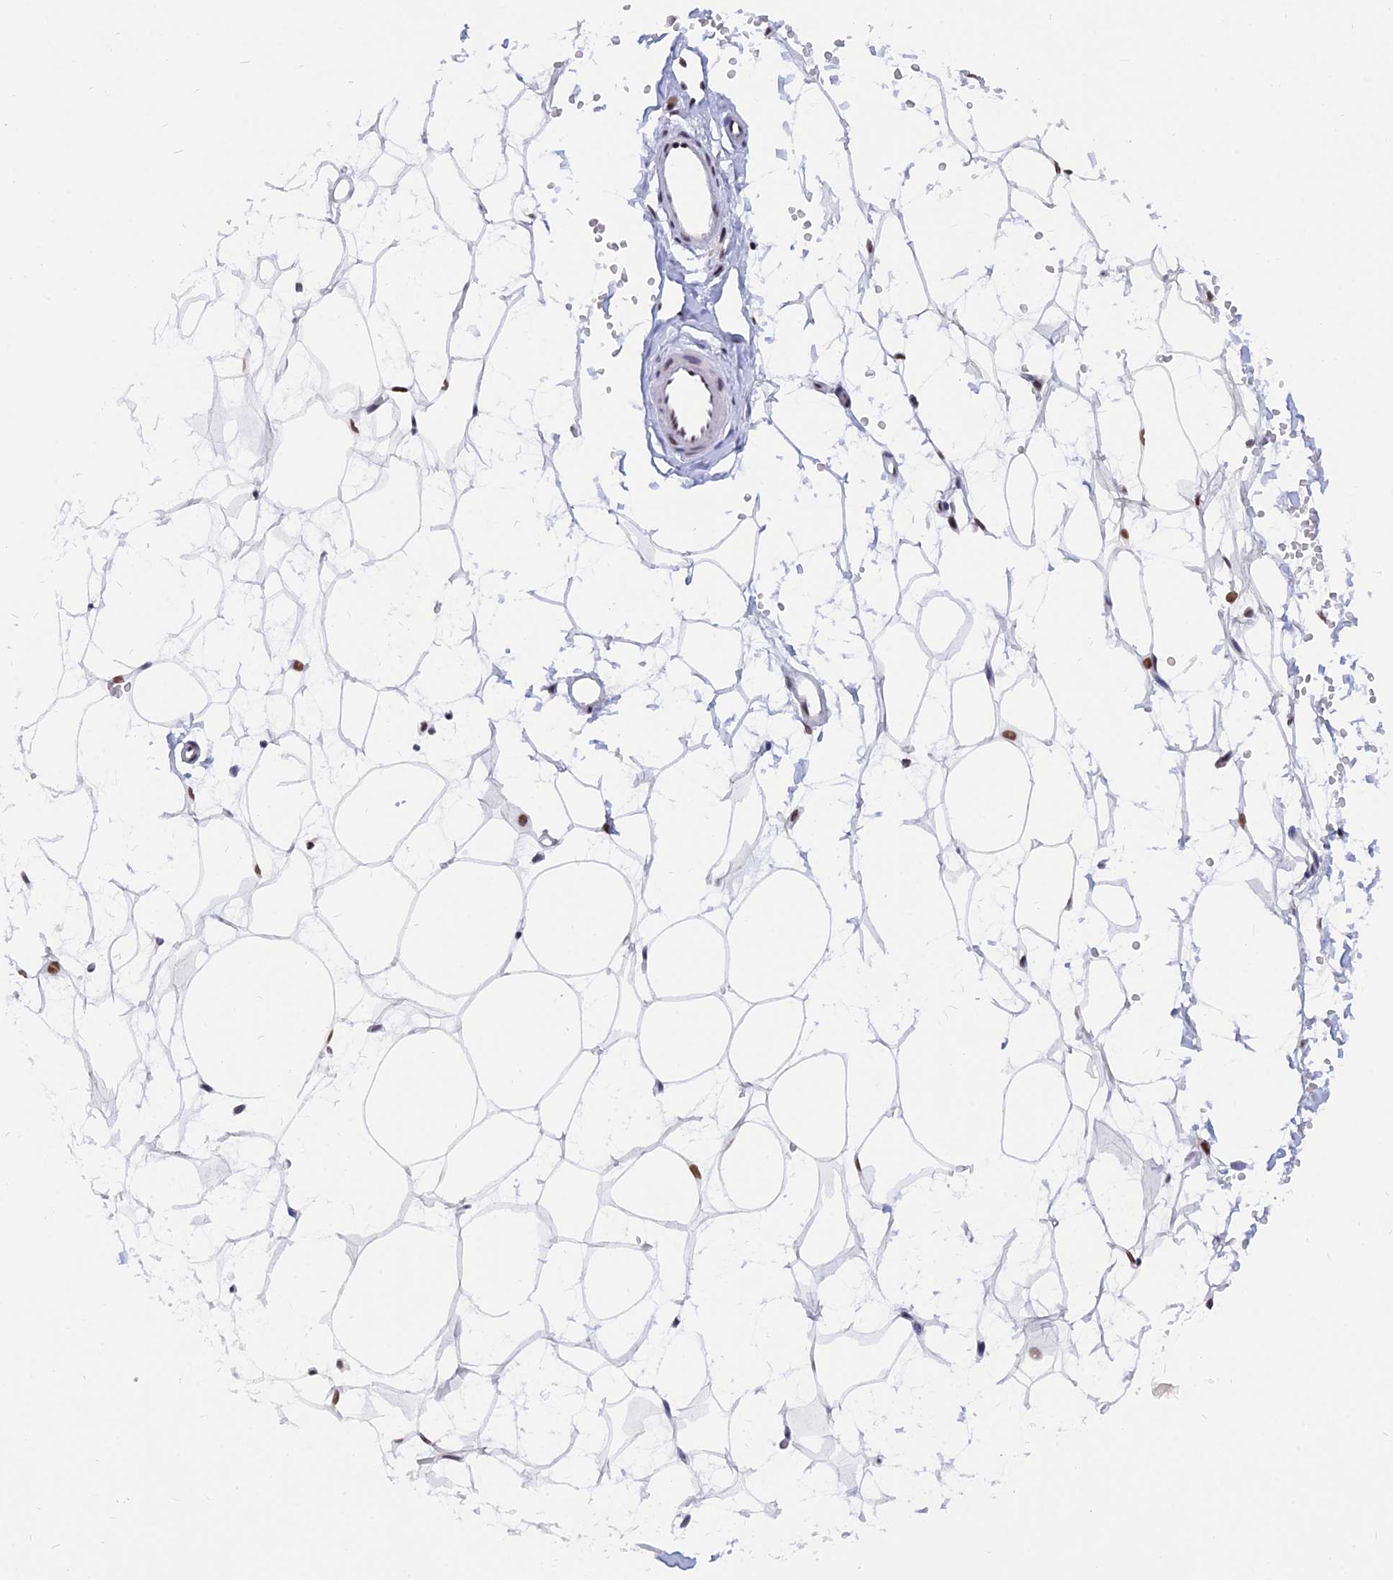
{"staining": {"intensity": "moderate", "quantity": "<25%", "location": "nuclear"}, "tissue": "adipose tissue", "cell_type": "Adipocytes", "image_type": "normal", "snomed": [{"axis": "morphology", "description": "Normal tissue, NOS"}, {"axis": "topography", "description": "Breast"}], "caption": "A histopathology image of adipose tissue stained for a protein displays moderate nuclear brown staining in adipocytes. (Brightfield microscopy of DAB IHC at high magnification).", "gene": "DPY30", "patient": {"sex": "female", "age": 23}}